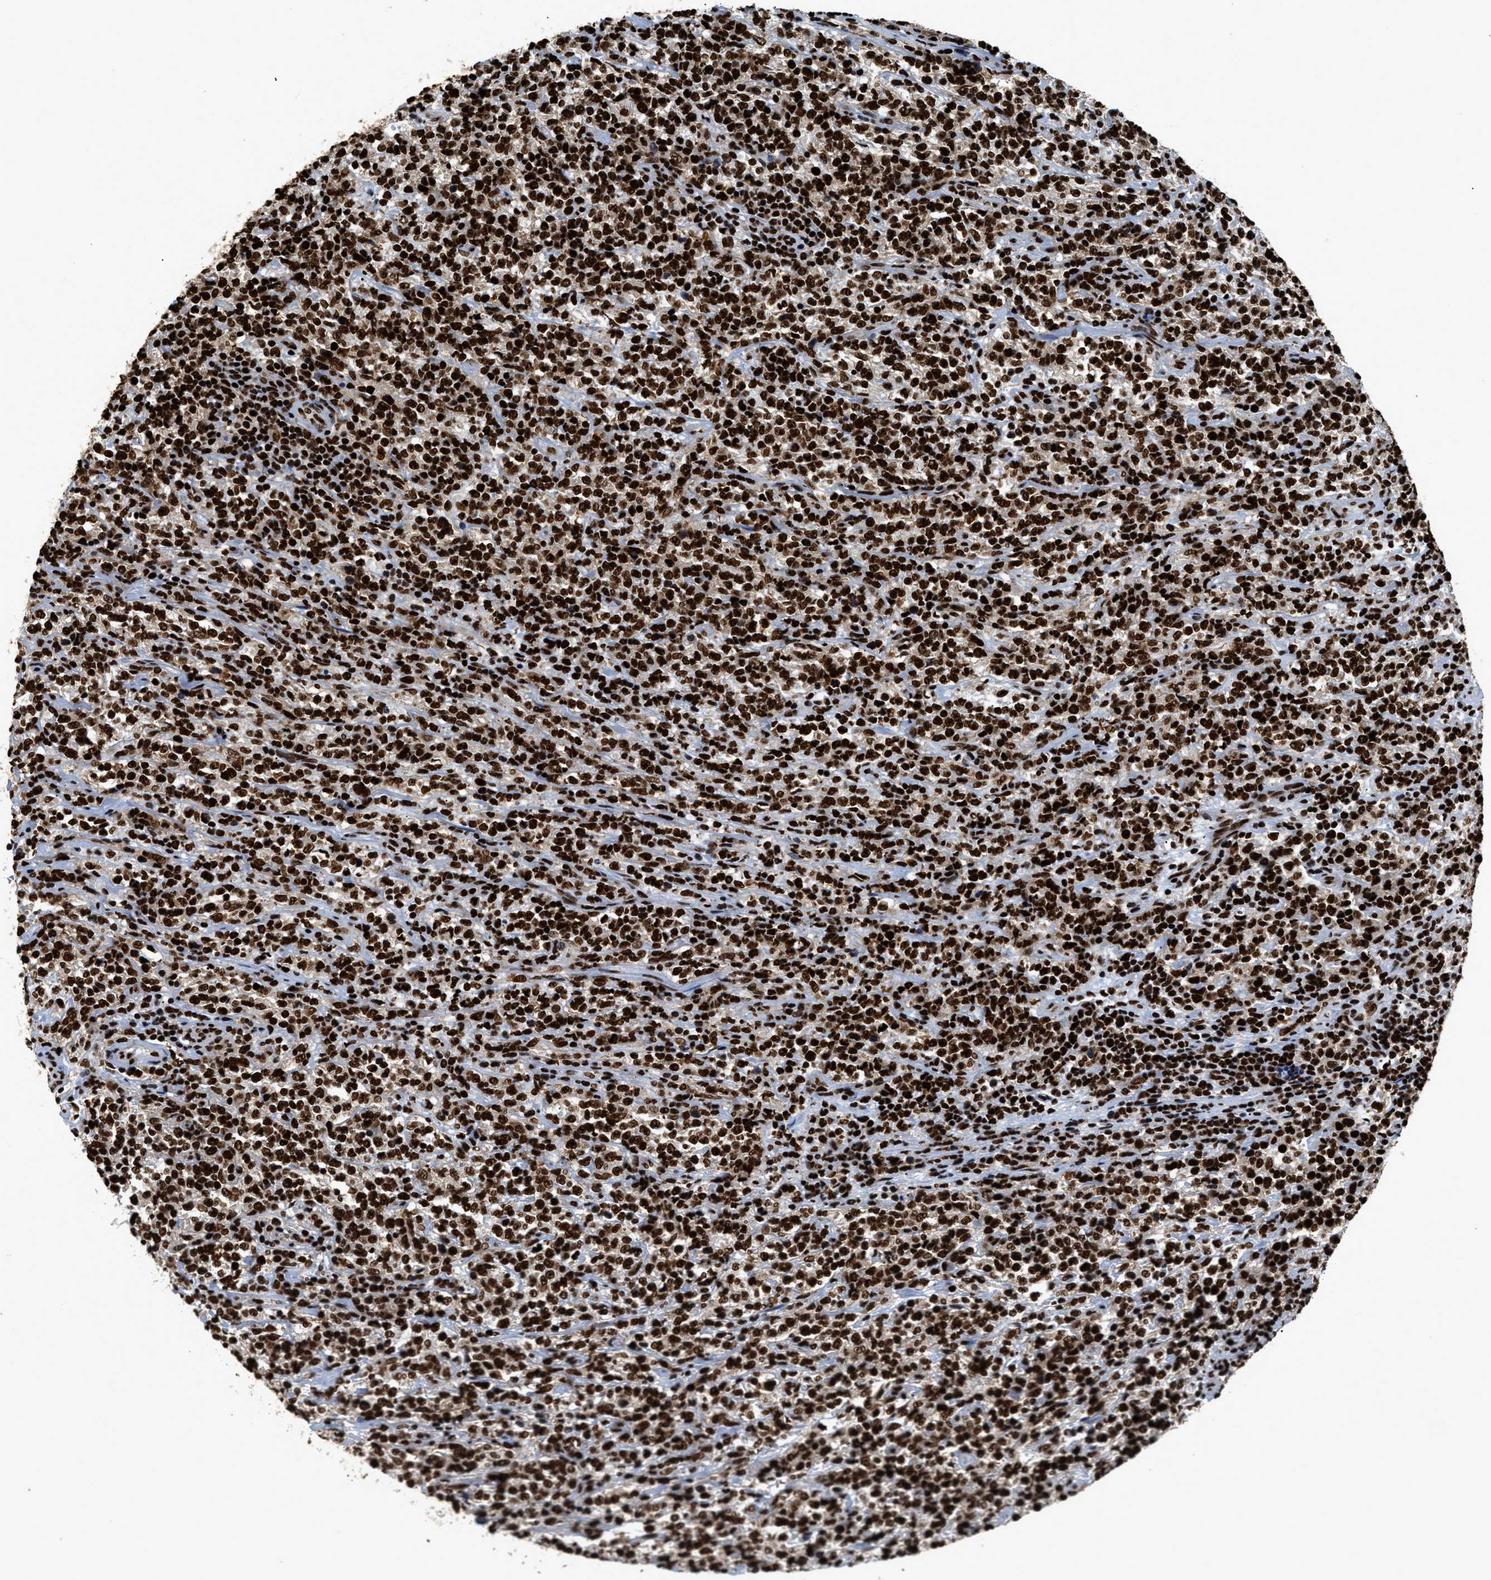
{"staining": {"intensity": "strong", "quantity": ">75%", "location": "nuclear"}, "tissue": "lymphoma", "cell_type": "Tumor cells", "image_type": "cancer", "snomed": [{"axis": "morphology", "description": "Malignant lymphoma, non-Hodgkin's type, High grade"}, {"axis": "topography", "description": "Soft tissue"}], "caption": "There is high levels of strong nuclear expression in tumor cells of lymphoma, as demonstrated by immunohistochemical staining (brown color).", "gene": "HNRNPM", "patient": {"sex": "male", "age": 18}}